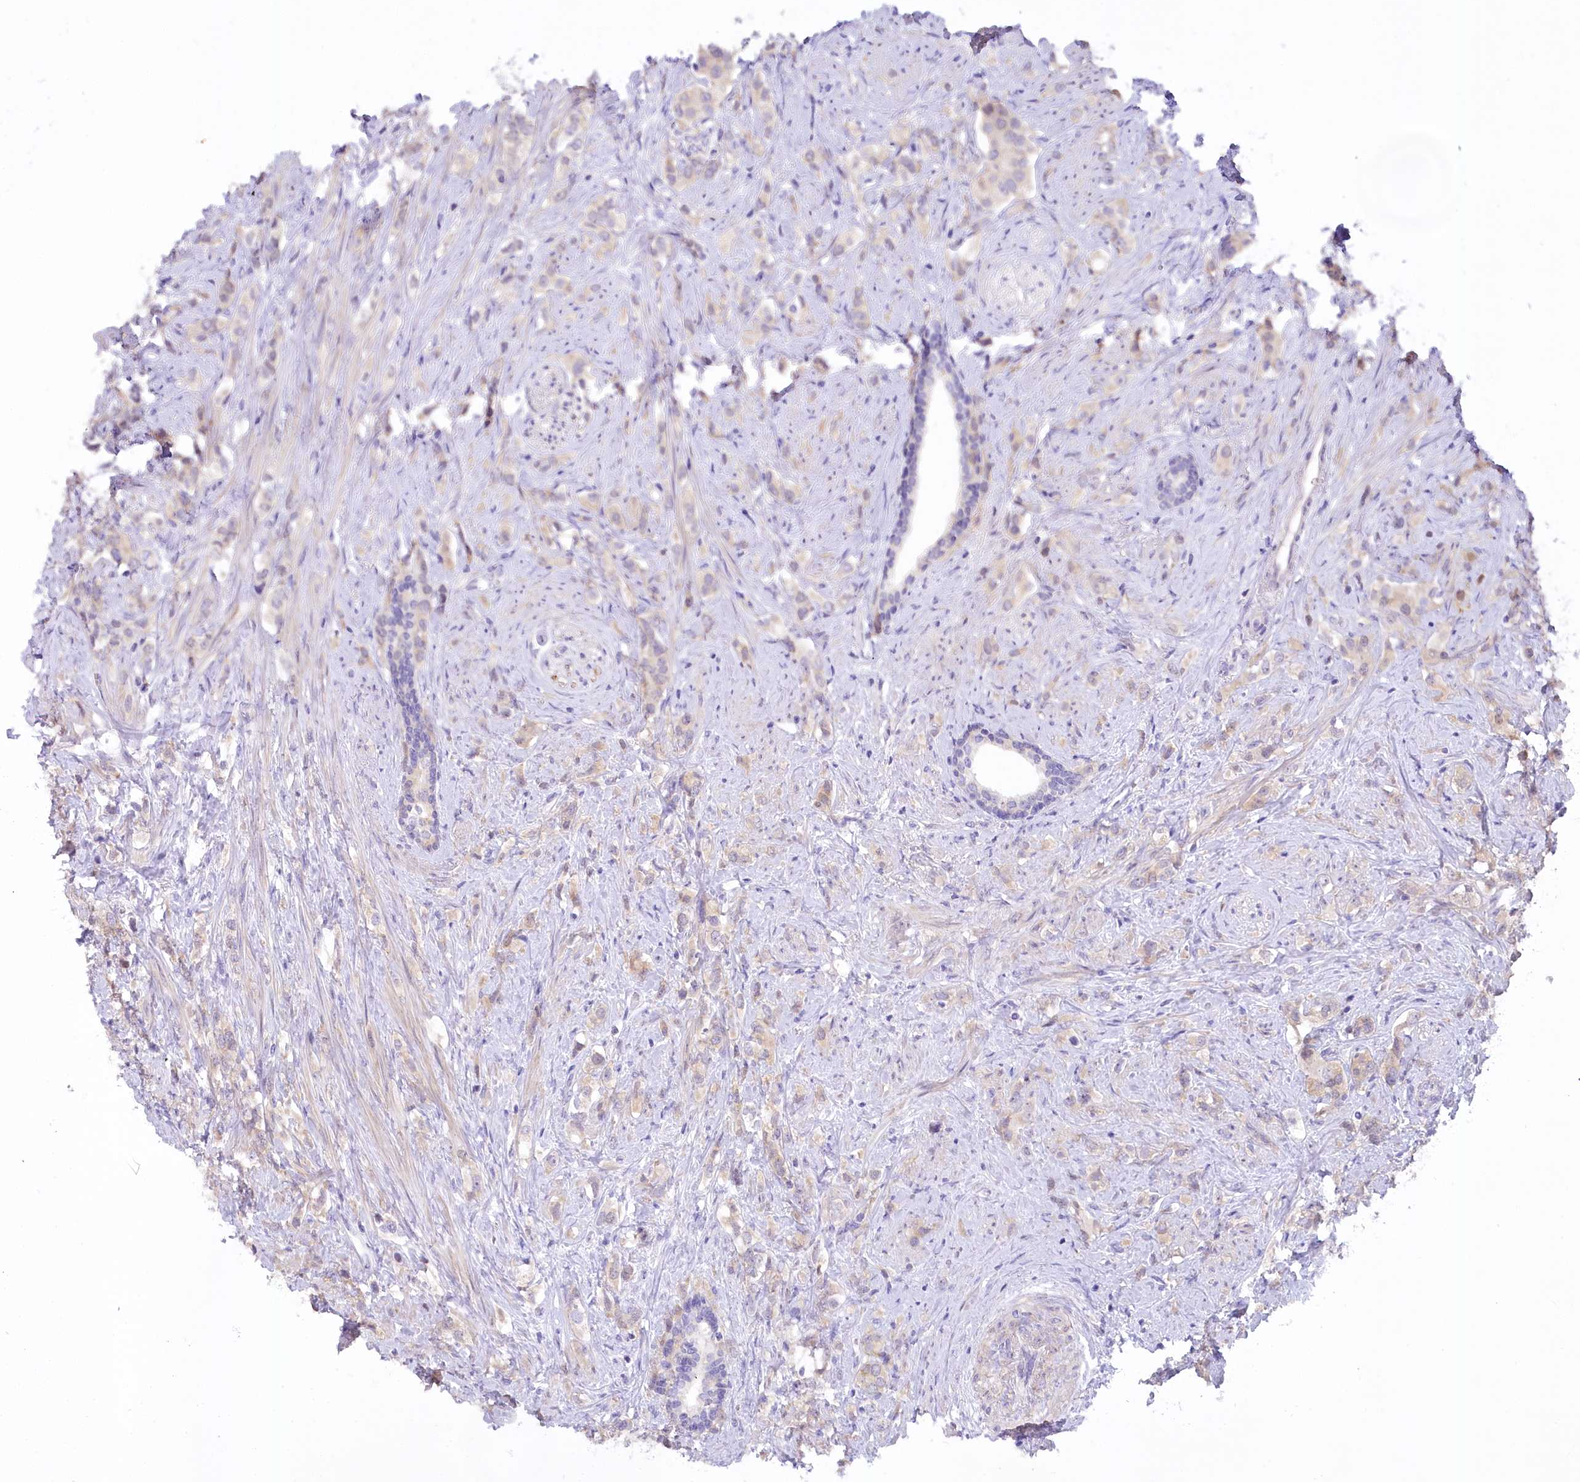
{"staining": {"intensity": "weak", "quantity": "25%-75%", "location": "cytoplasmic/membranous,nuclear"}, "tissue": "prostate cancer", "cell_type": "Tumor cells", "image_type": "cancer", "snomed": [{"axis": "morphology", "description": "Adenocarcinoma, High grade"}, {"axis": "topography", "description": "Prostate"}], "caption": "High-grade adenocarcinoma (prostate) stained with IHC demonstrates weak cytoplasmic/membranous and nuclear expression in about 25%-75% of tumor cells.", "gene": "MYOZ1", "patient": {"sex": "male", "age": 63}}